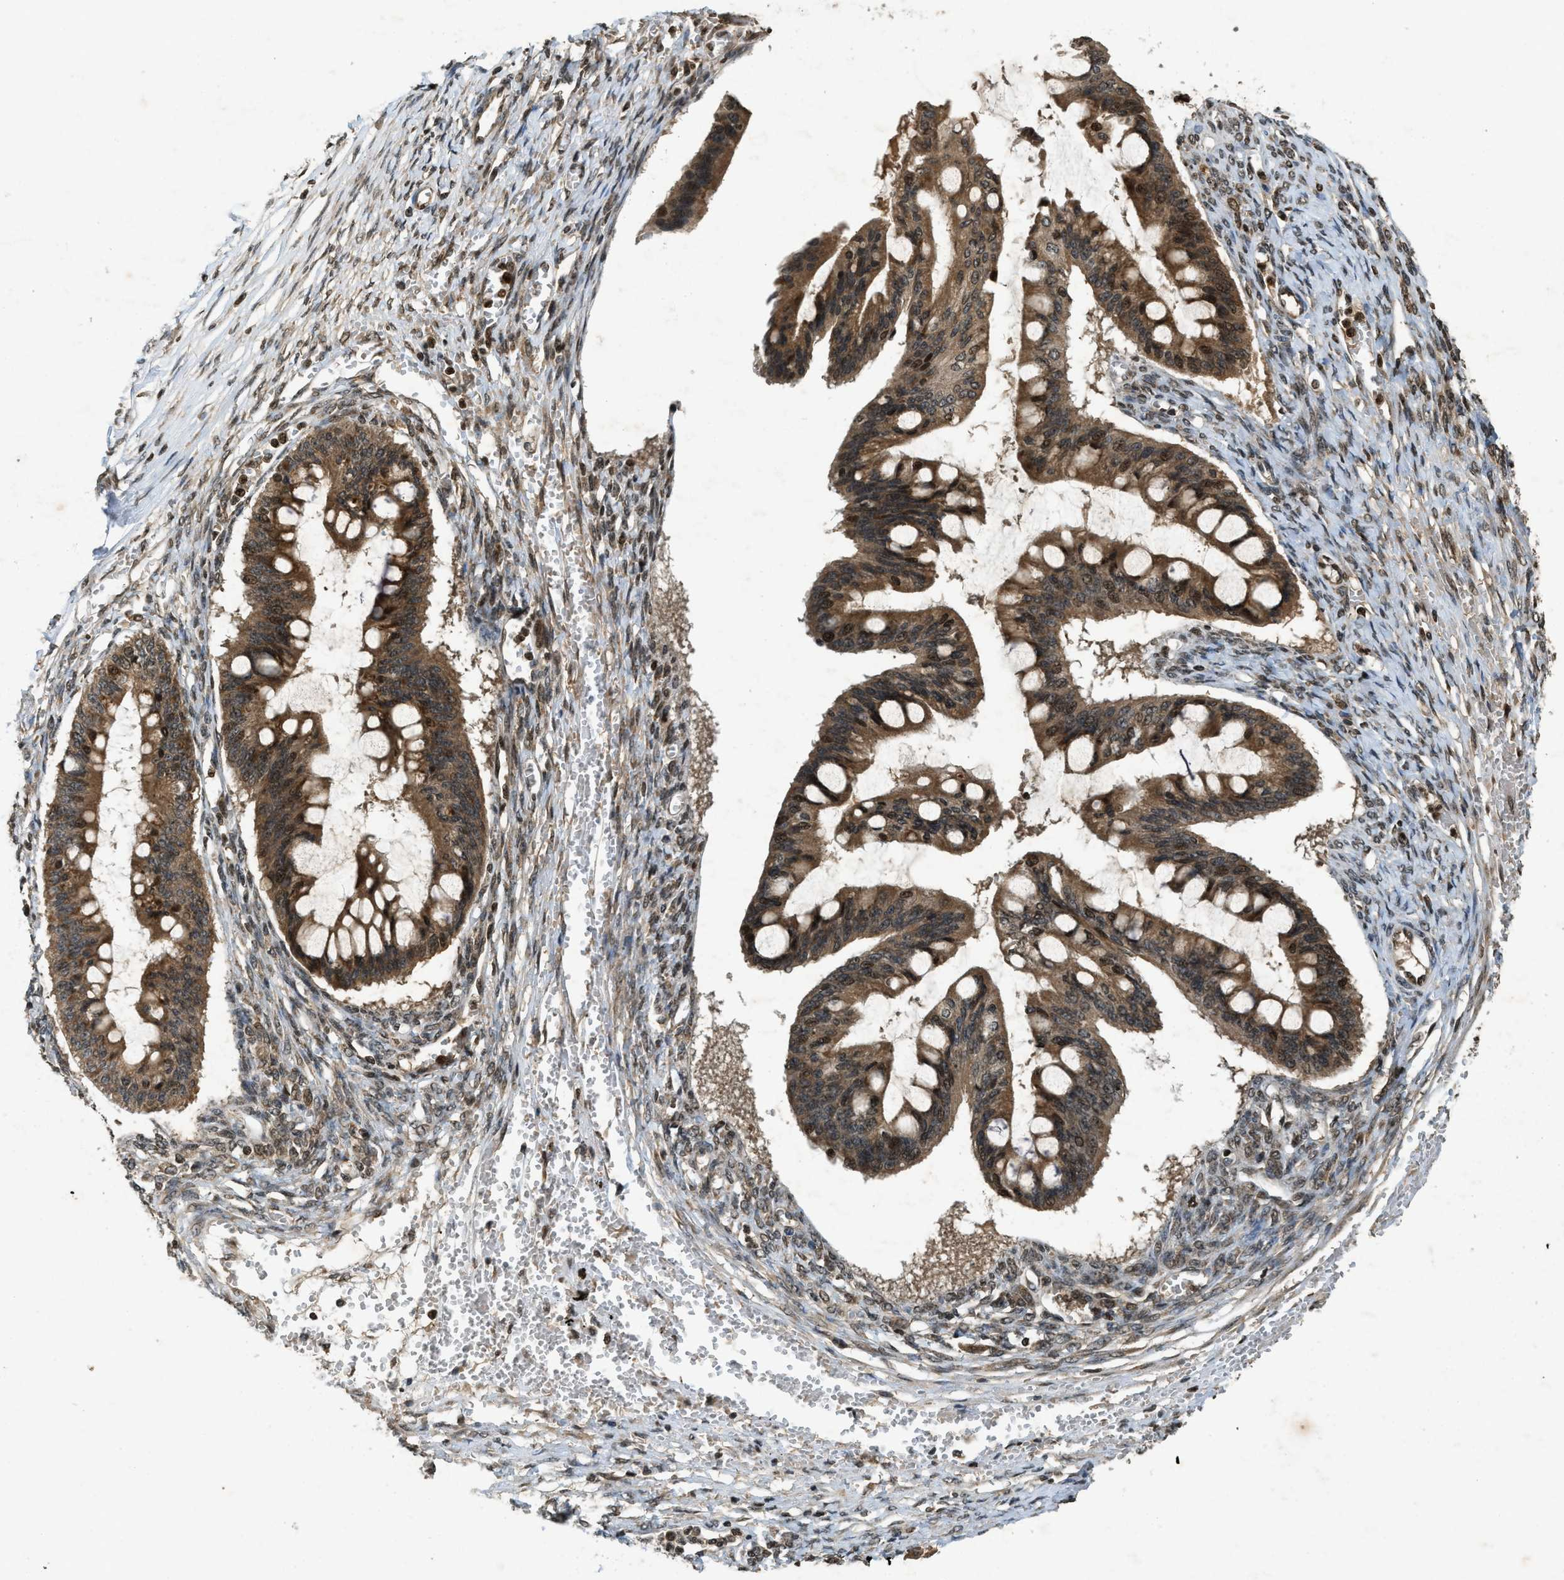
{"staining": {"intensity": "strong", "quantity": ">75%", "location": "cytoplasmic/membranous,nuclear"}, "tissue": "ovarian cancer", "cell_type": "Tumor cells", "image_type": "cancer", "snomed": [{"axis": "morphology", "description": "Cystadenocarcinoma, mucinous, NOS"}, {"axis": "topography", "description": "Ovary"}], "caption": "Brown immunohistochemical staining in ovarian cancer (mucinous cystadenocarcinoma) shows strong cytoplasmic/membranous and nuclear positivity in approximately >75% of tumor cells. The staining is performed using DAB (3,3'-diaminobenzidine) brown chromogen to label protein expression. The nuclei are counter-stained blue using hematoxylin.", "gene": "SIAH1", "patient": {"sex": "female", "age": 73}}